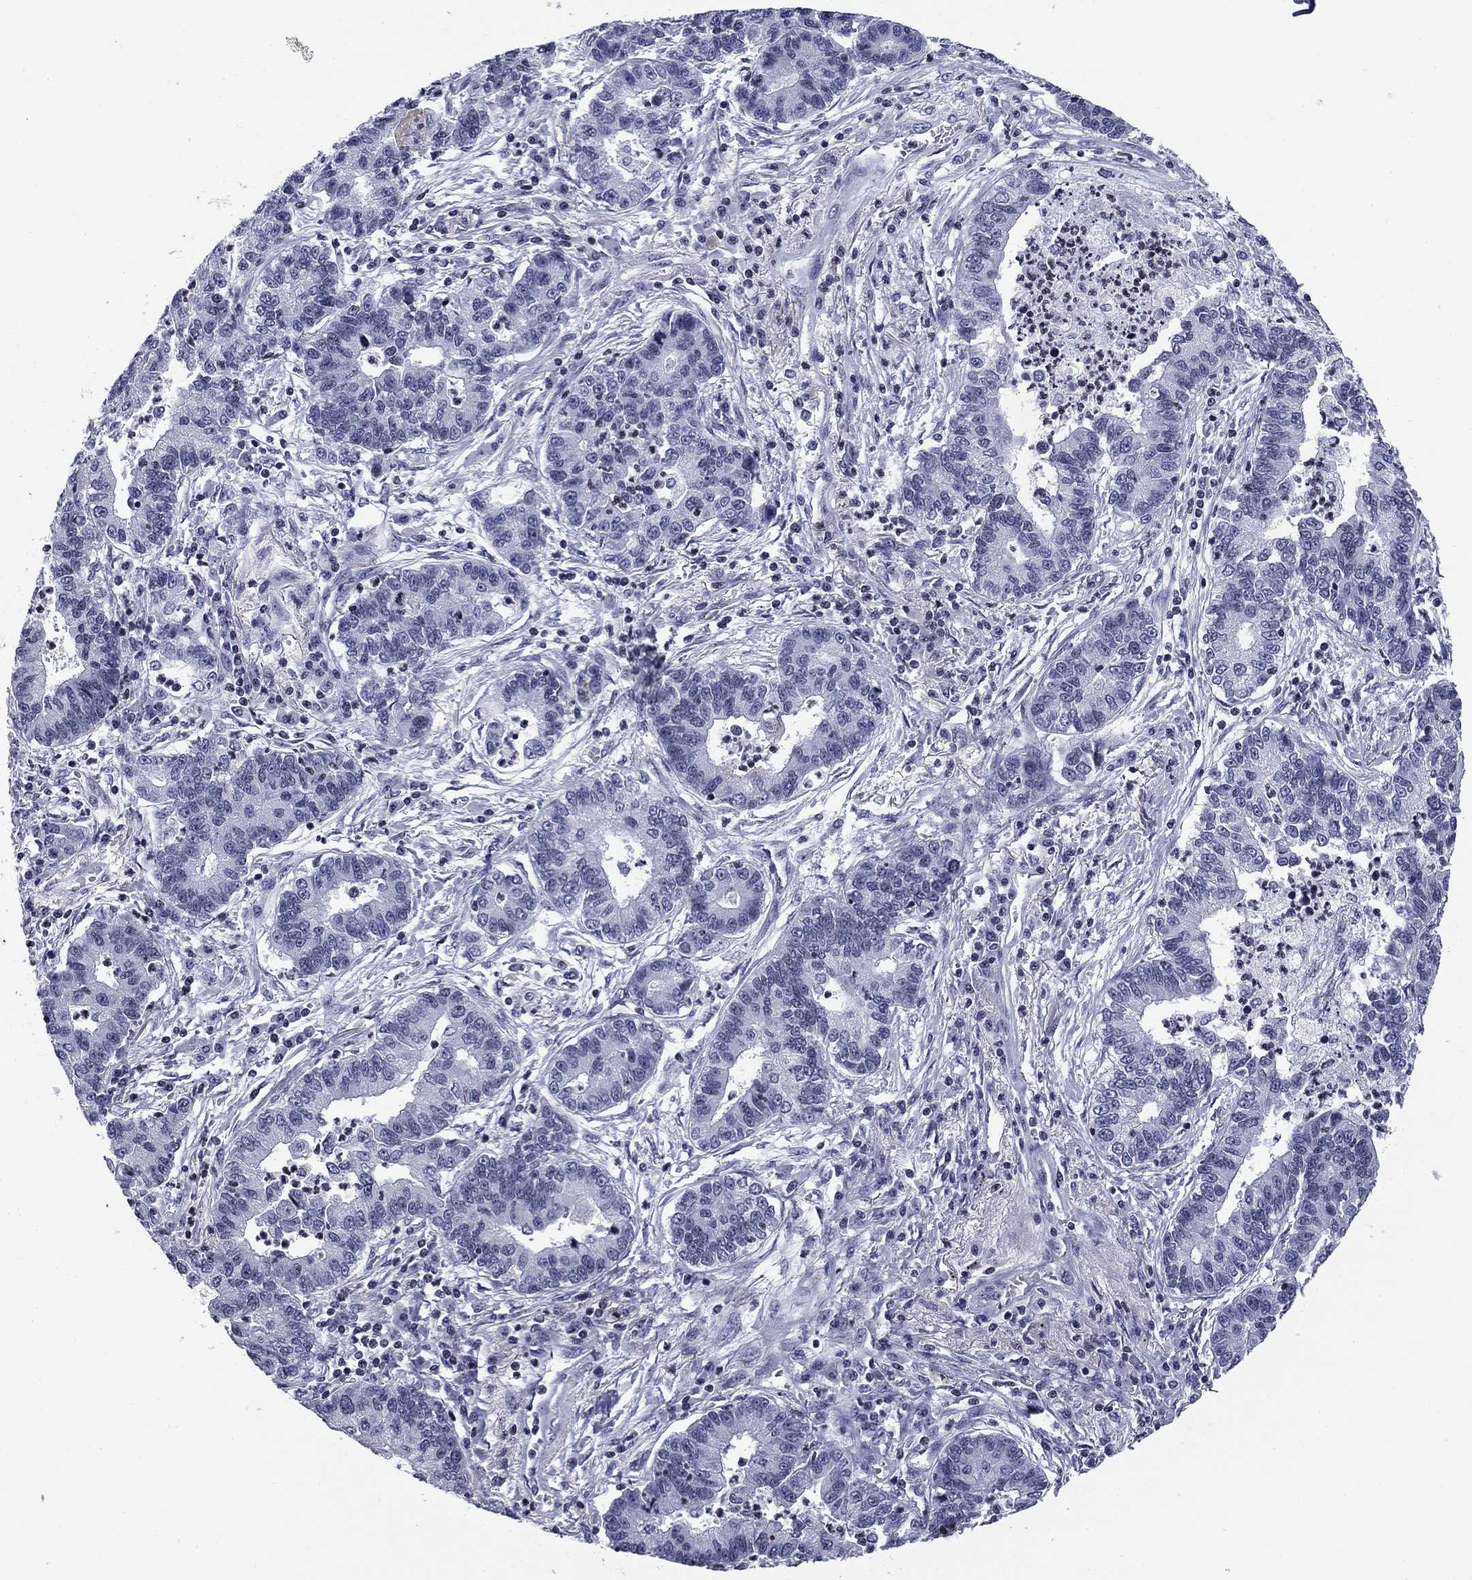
{"staining": {"intensity": "negative", "quantity": "none", "location": "none"}, "tissue": "lung cancer", "cell_type": "Tumor cells", "image_type": "cancer", "snomed": [{"axis": "morphology", "description": "Adenocarcinoma, NOS"}, {"axis": "topography", "description": "Lung"}], "caption": "The IHC micrograph has no significant positivity in tumor cells of adenocarcinoma (lung) tissue. (Stains: DAB (3,3'-diaminobenzidine) immunohistochemistry with hematoxylin counter stain, Microscopy: brightfield microscopy at high magnification).", "gene": "CCDC144A", "patient": {"sex": "female", "age": 57}}